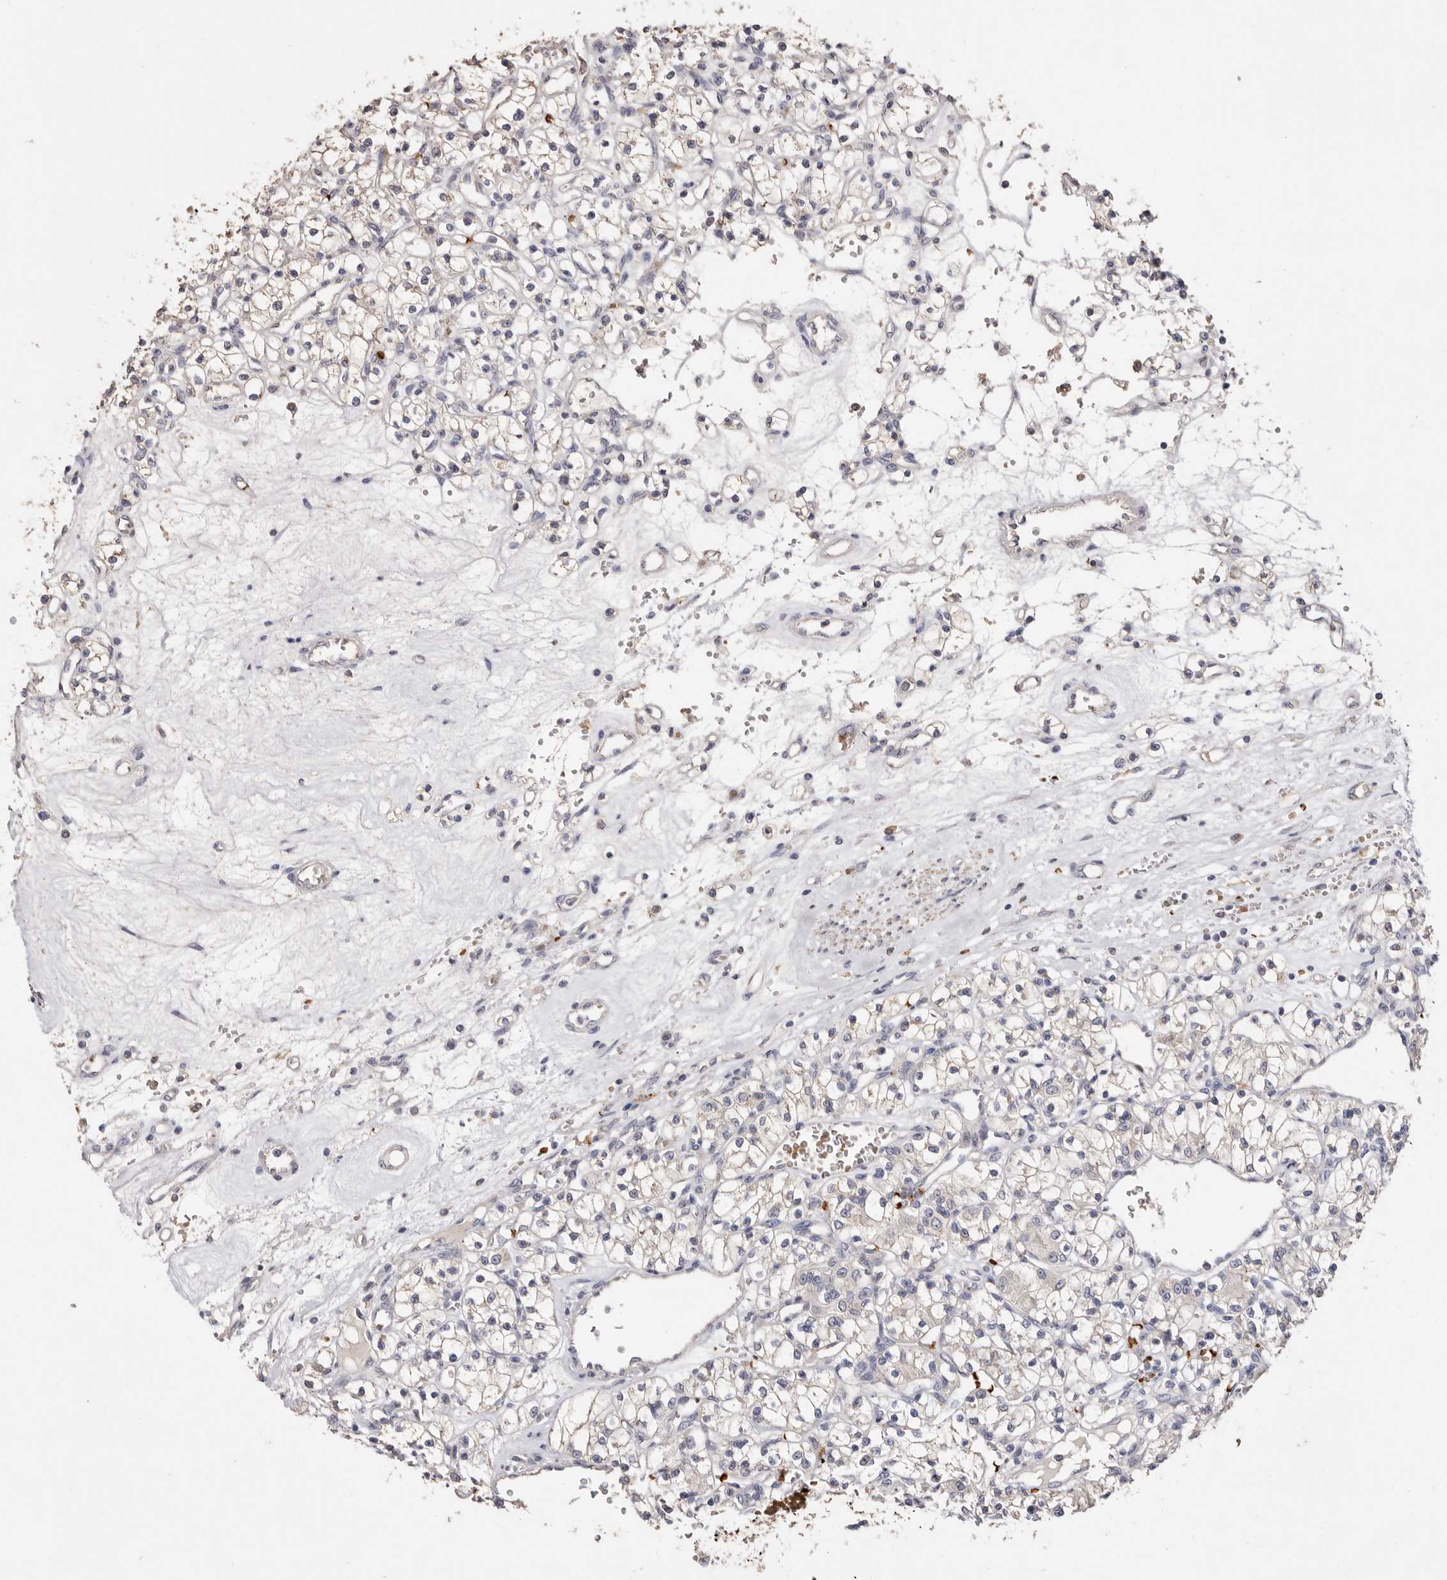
{"staining": {"intensity": "negative", "quantity": "none", "location": "none"}, "tissue": "renal cancer", "cell_type": "Tumor cells", "image_type": "cancer", "snomed": [{"axis": "morphology", "description": "Adenocarcinoma, NOS"}, {"axis": "topography", "description": "Kidney"}], "caption": "Immunohistochemical staining of renal adenocarcinoma exhibits no significant positivity in tumor cells.", "gene": "GRAMD2A", "patient": {"sex": "female", "age": 59}}